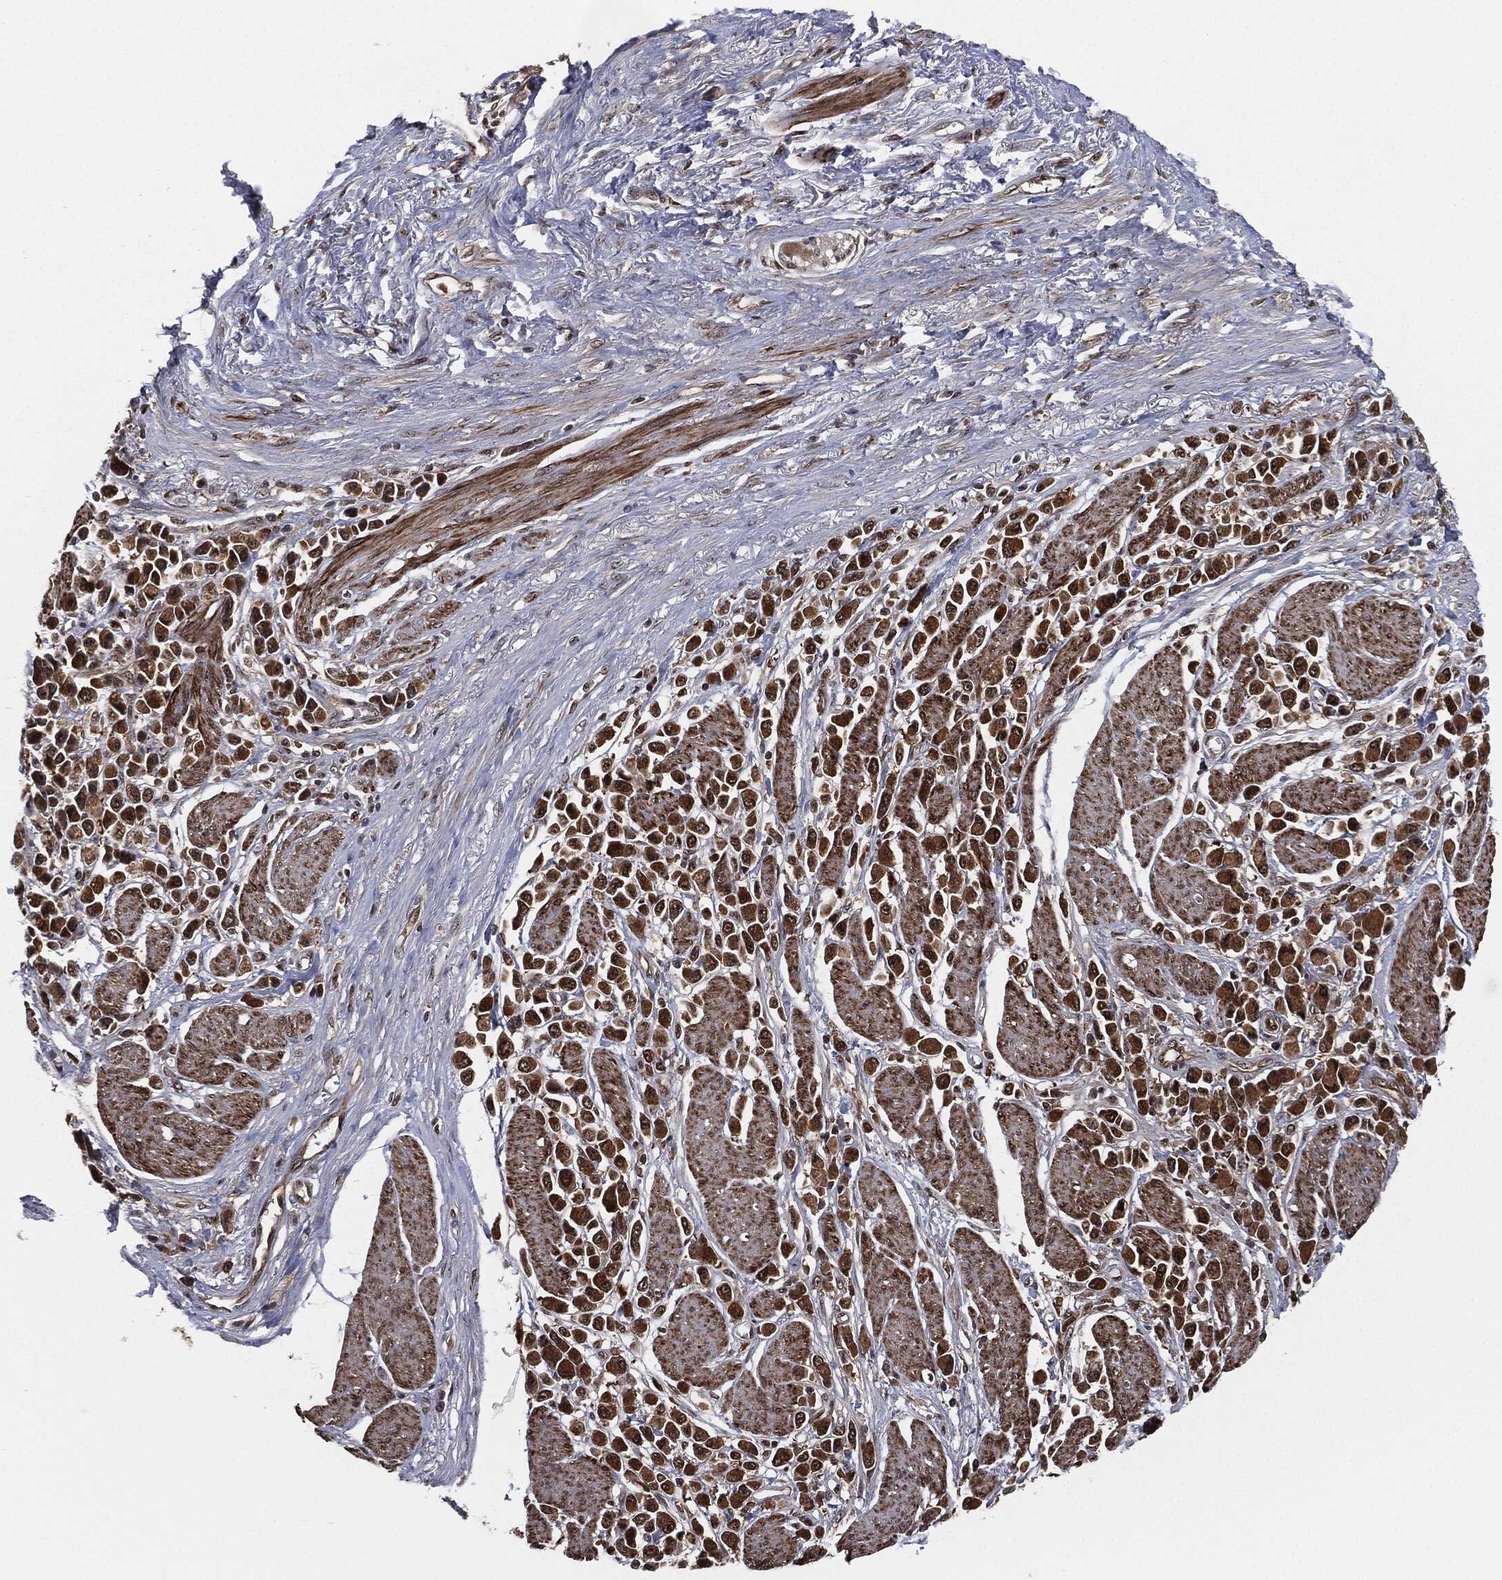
{"staining": {"intensity": "strong", "quantity": ">75%", "location": "cytoplasmic/membranous,nuclear"}, "tissue": "stomach cancer", "cell_type": "Tumor cells", "image_type": "cancer", "snomed": [{"axis": "morphology", "description": "Adenocarcinoma, NOS"}, {"axis": "topography", "description": "Stomach"}], "caption": "High-power microscopy captured an immunohistochemistry (IHC) image of adenocarcinoma (stomach), revealing strong cytoplasmic/membranous and nuclear expression in about >75% of tumor cells.", "gene": "CAPRIN2", "patient": {"sex": "female", "age": 81}}